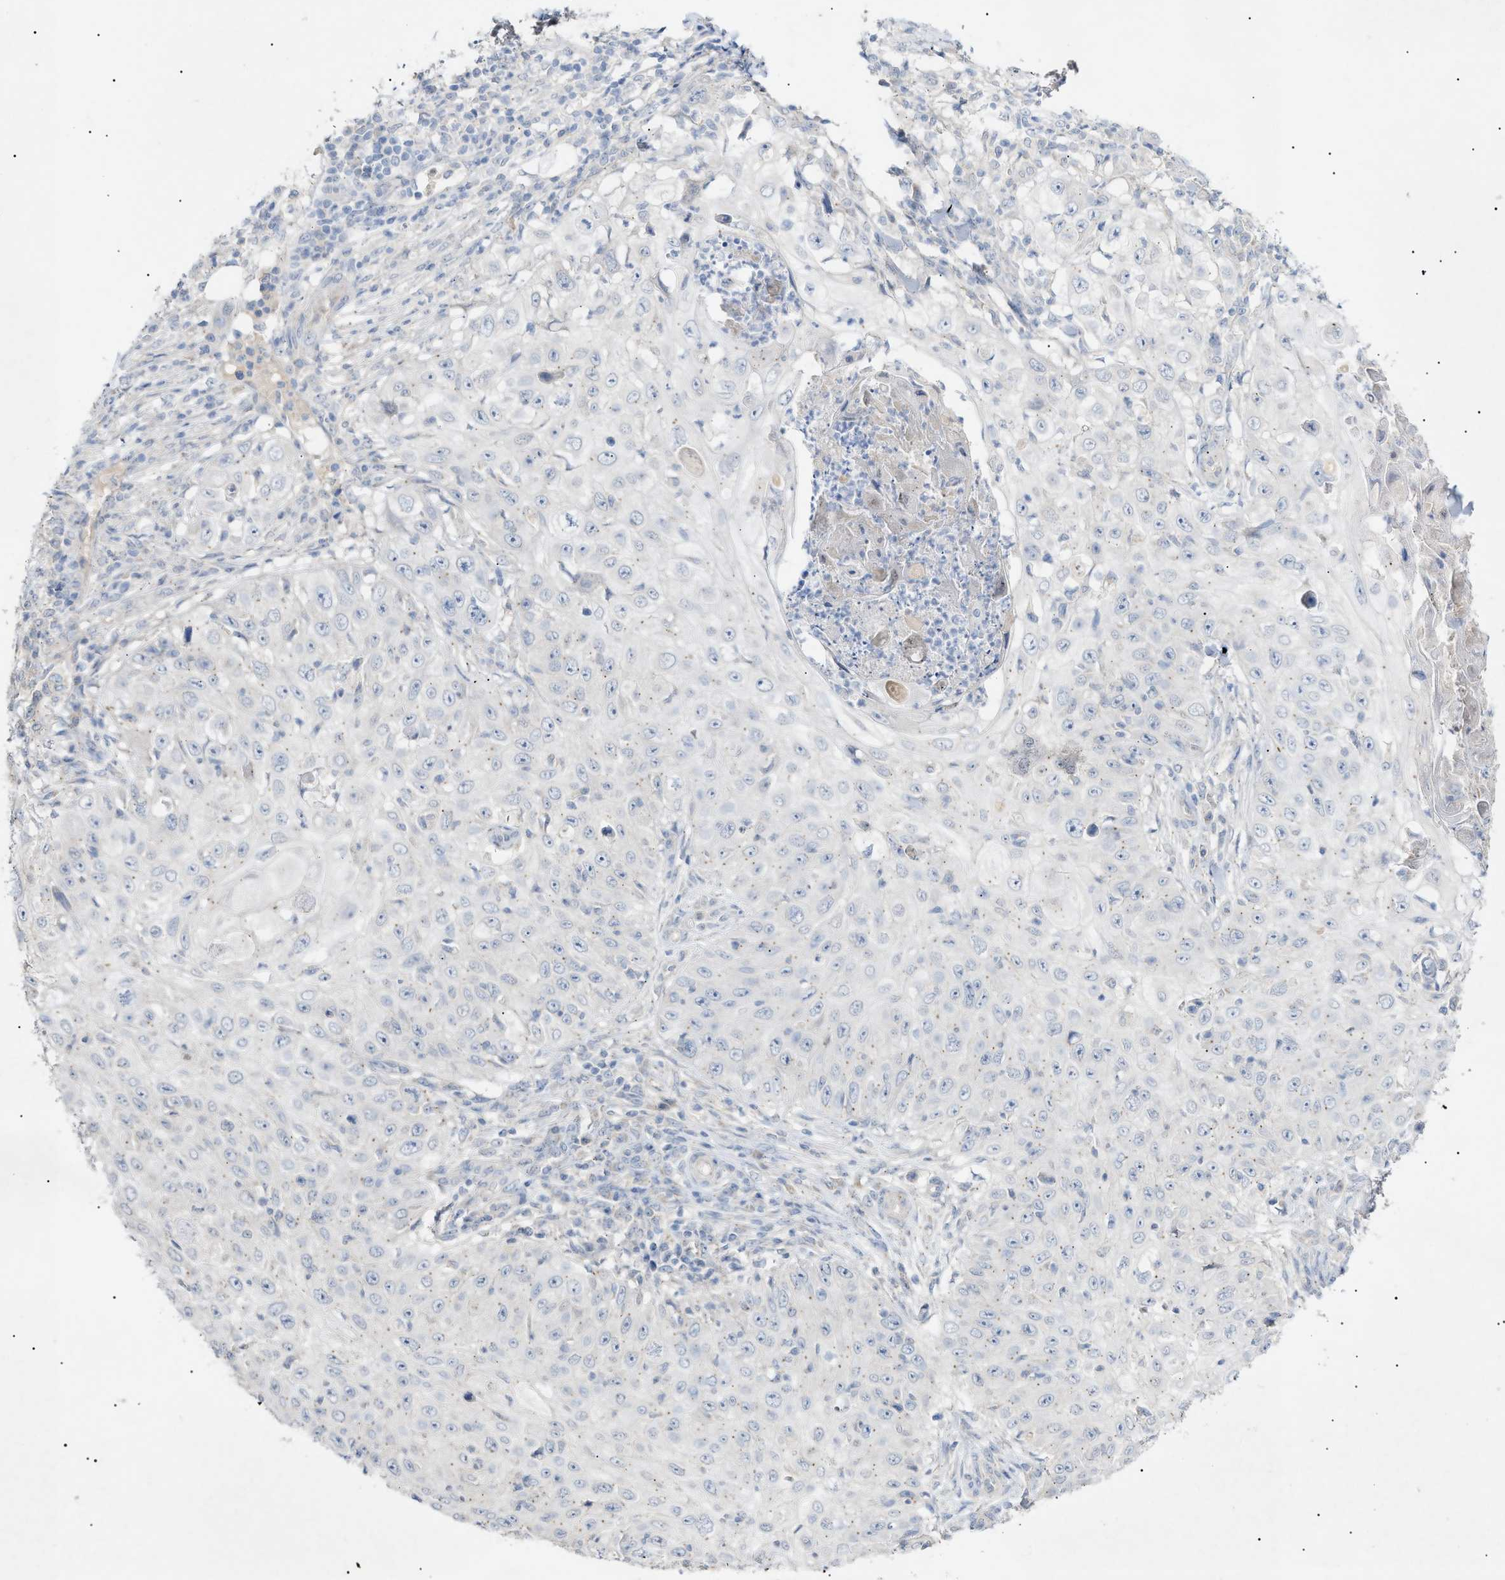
{"staining": {"intensity": "negative", "quantity": "none", "location": "none"}, "tissue": "skin cancer", "cell_type": "Tumor cells", "image_type": "cancer", "snomed": [{"axis": "morphology", "description": "Squamous cell carcinoma, NOS"}, {"axis": "topography", "description": "Skin"}], "caption": "The image reveals no significant expression in tumor cells of squamous cell carcinoma (skin).", "gene": "SLC25A31", "patient": {"sex": "male", "age": 86}}